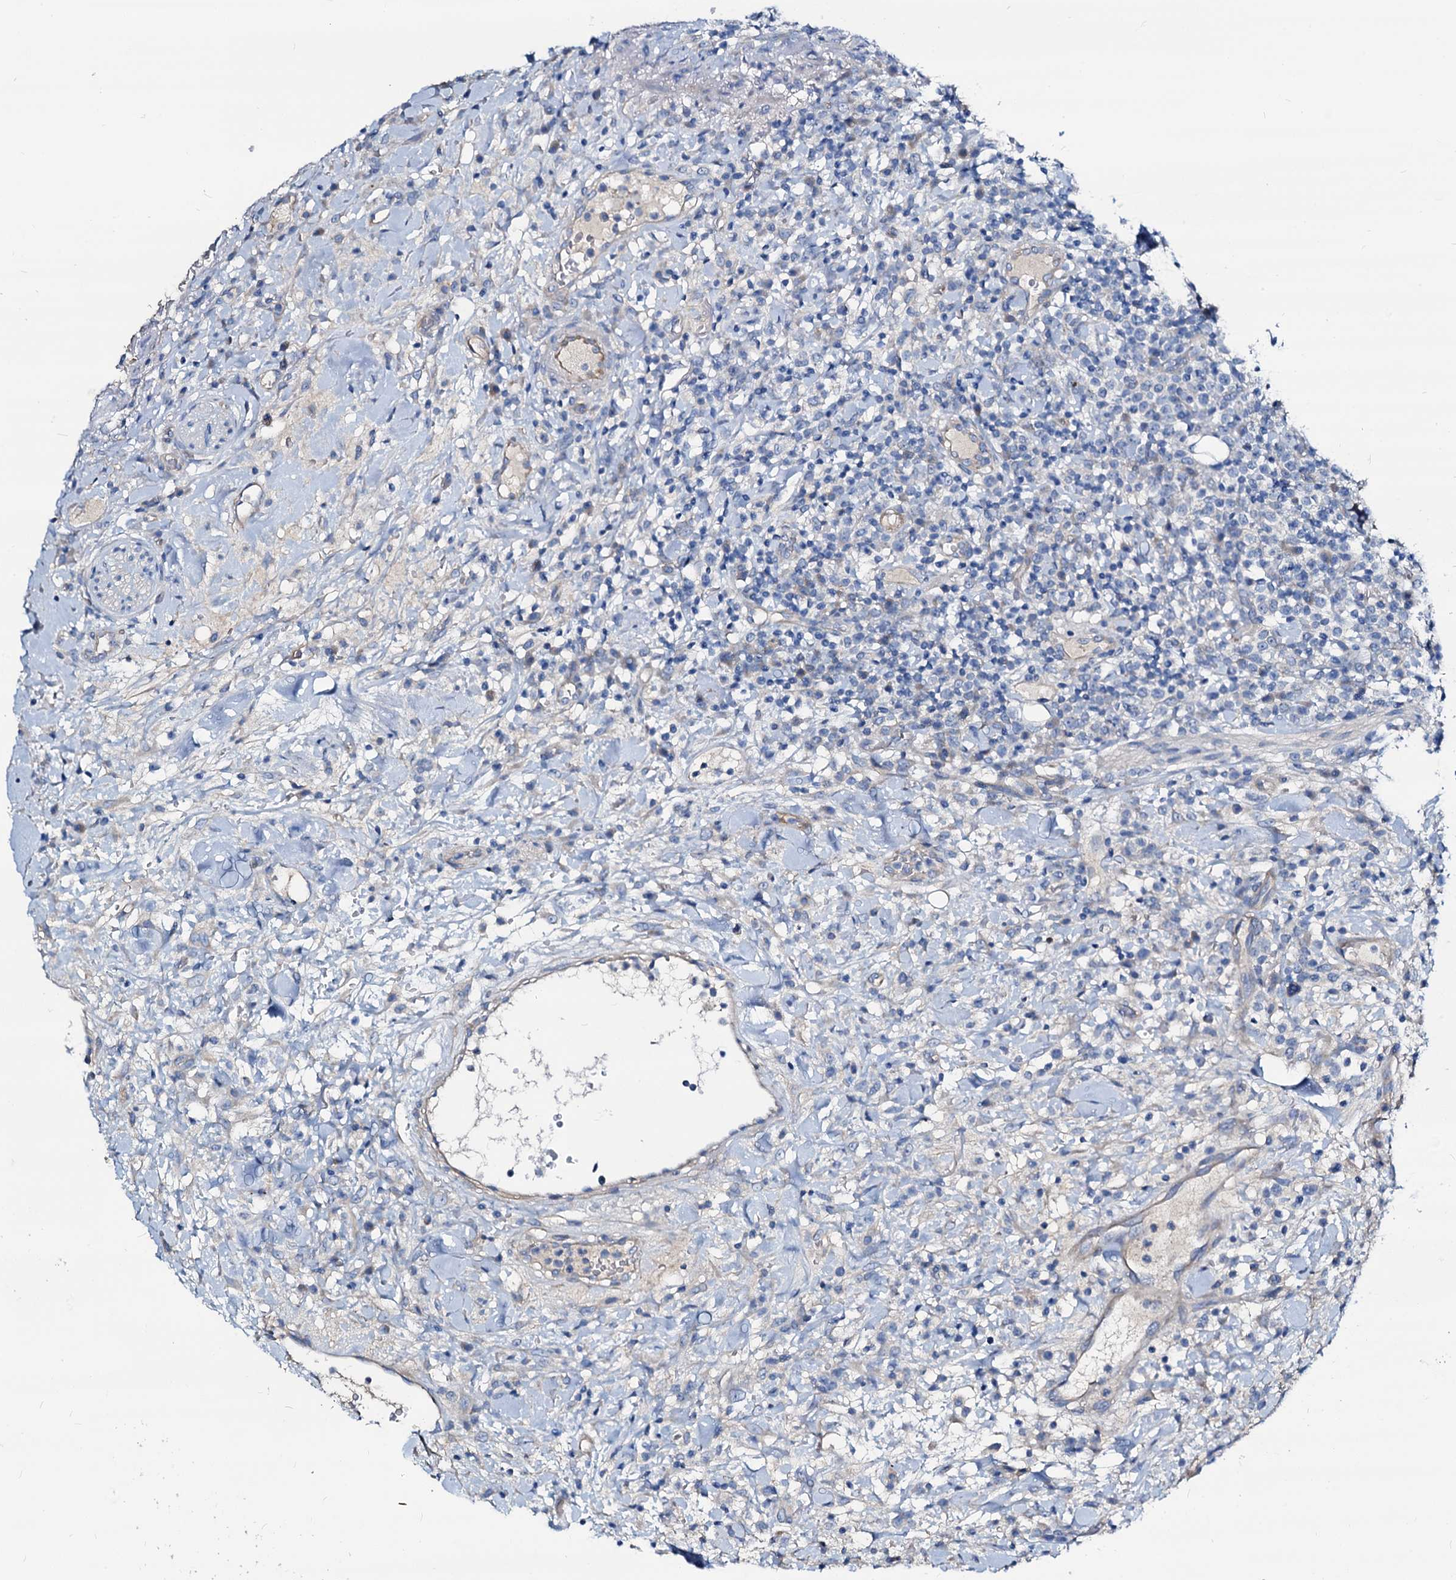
{"staining": {"intensity": "negative", "quantity": "none", "location": "none"}, "tissue": "lymphoma", "cell_type": "Tumor cells", "image_type": "cancer", "snomed": [{"axis": "morphology", "description": "Malignant lymphoma, non-Hodgkin's type, High grade"}, {"axis": "topography", "description": "Colon"}], "caption": "Photomicrograph shows no protein staining in tumor cells of lymphoma tissue. The staining was performed using DAB to visualize the protein expression in brown, while the nuclei were stained in blue with hematoxylin (Magnification: 20x).", "gene": "DYDC2", "patient": {"sex": "female", "age": 53}}